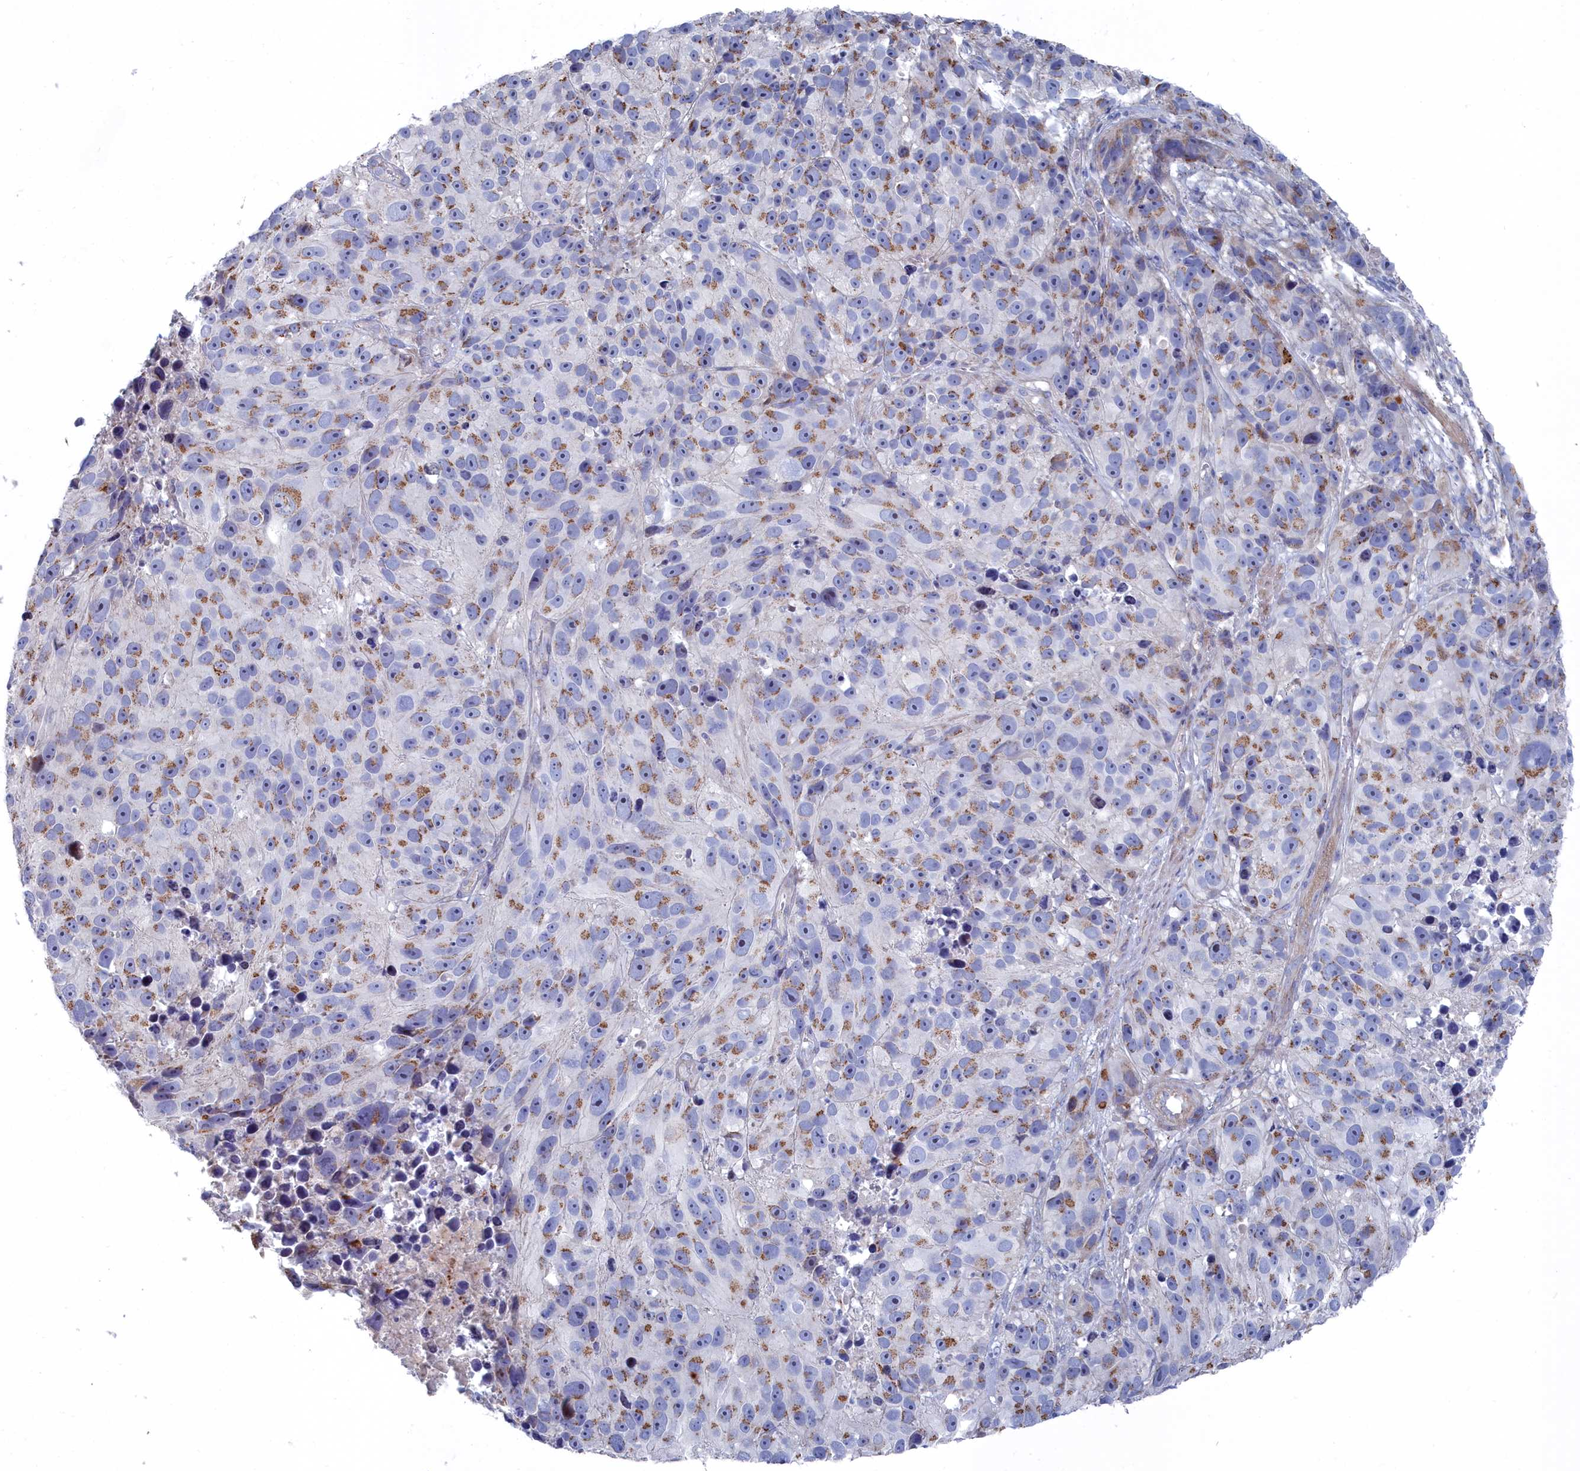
{"staining": {"intensity": "moderate", "quantity": ">75%", "location": "cytoplasmic/membranous"}, "tissue": "melanoma", "cell_type": "Tumor cells", "image_type": "cancer", "snomed": [{"axis": "morphology", "description": "Malignant melanoma, NOS"}, {"axis": "topography", "description": "Skin"}], "caption": "Malignant melanoma stained for a protein (brown) displays moderate cytoplasmic/membranous positive staining in about >75% of tumor cells.", "gene": "SHISAL2A", "patient": {"sex": "male", "age": 84}}